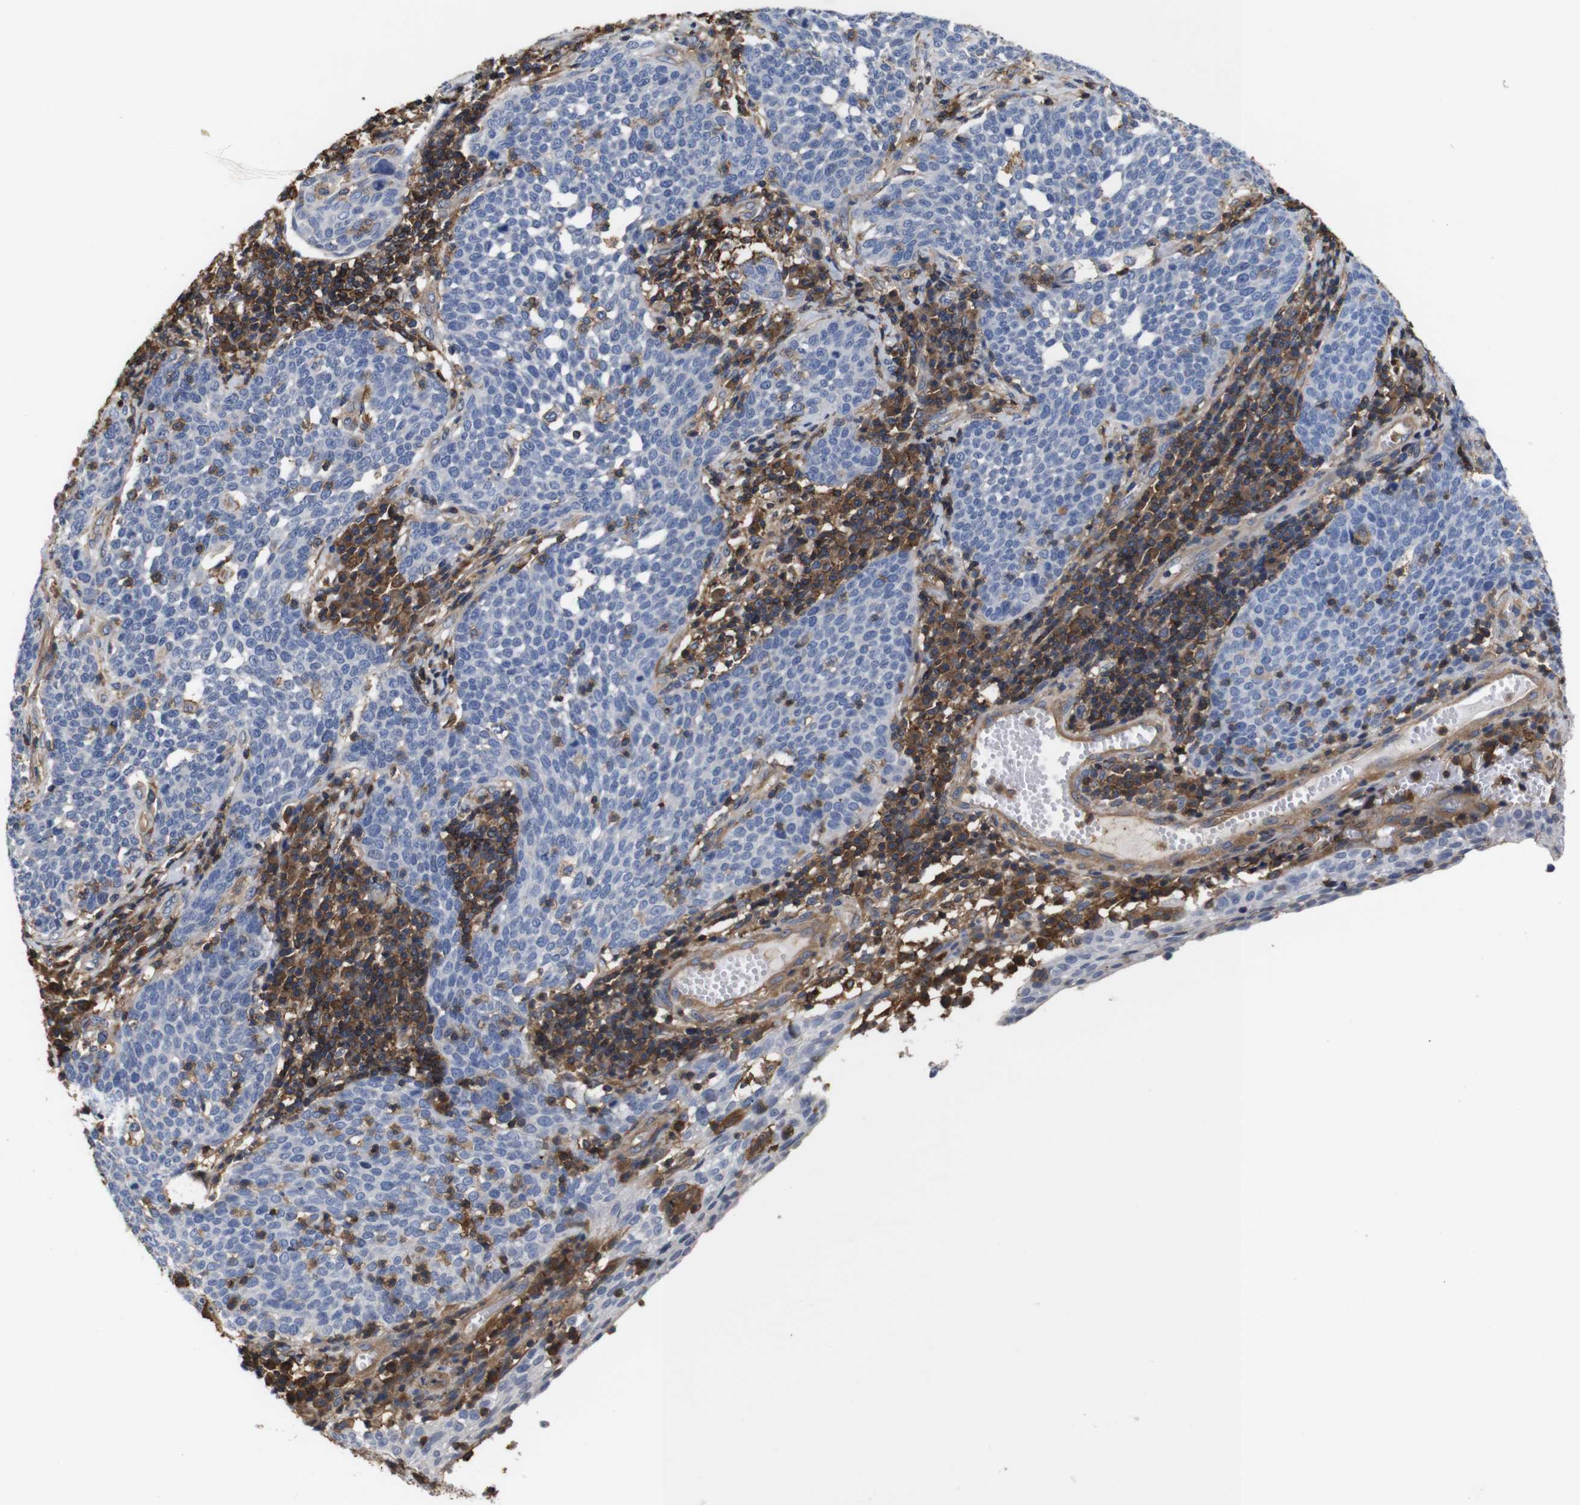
{"staining": {"intensity": "negative", "quantity": "none", "location": "none"}, "tissue": "cervical cancer", "cell_type": "Tumor cells", "image_type": "cancer", "snomed": [{"axis": "morphology", "description": "Squamous cell carcinoma, NOS"}, {"axis": "topography", "description": "Cervix"}], "caption": "Tumor cells are negative for brown protein staining in squamous cell carcinoma (cervical).", "gene": "PI4KA", "patient": {"sex": "female", "age": 34}}